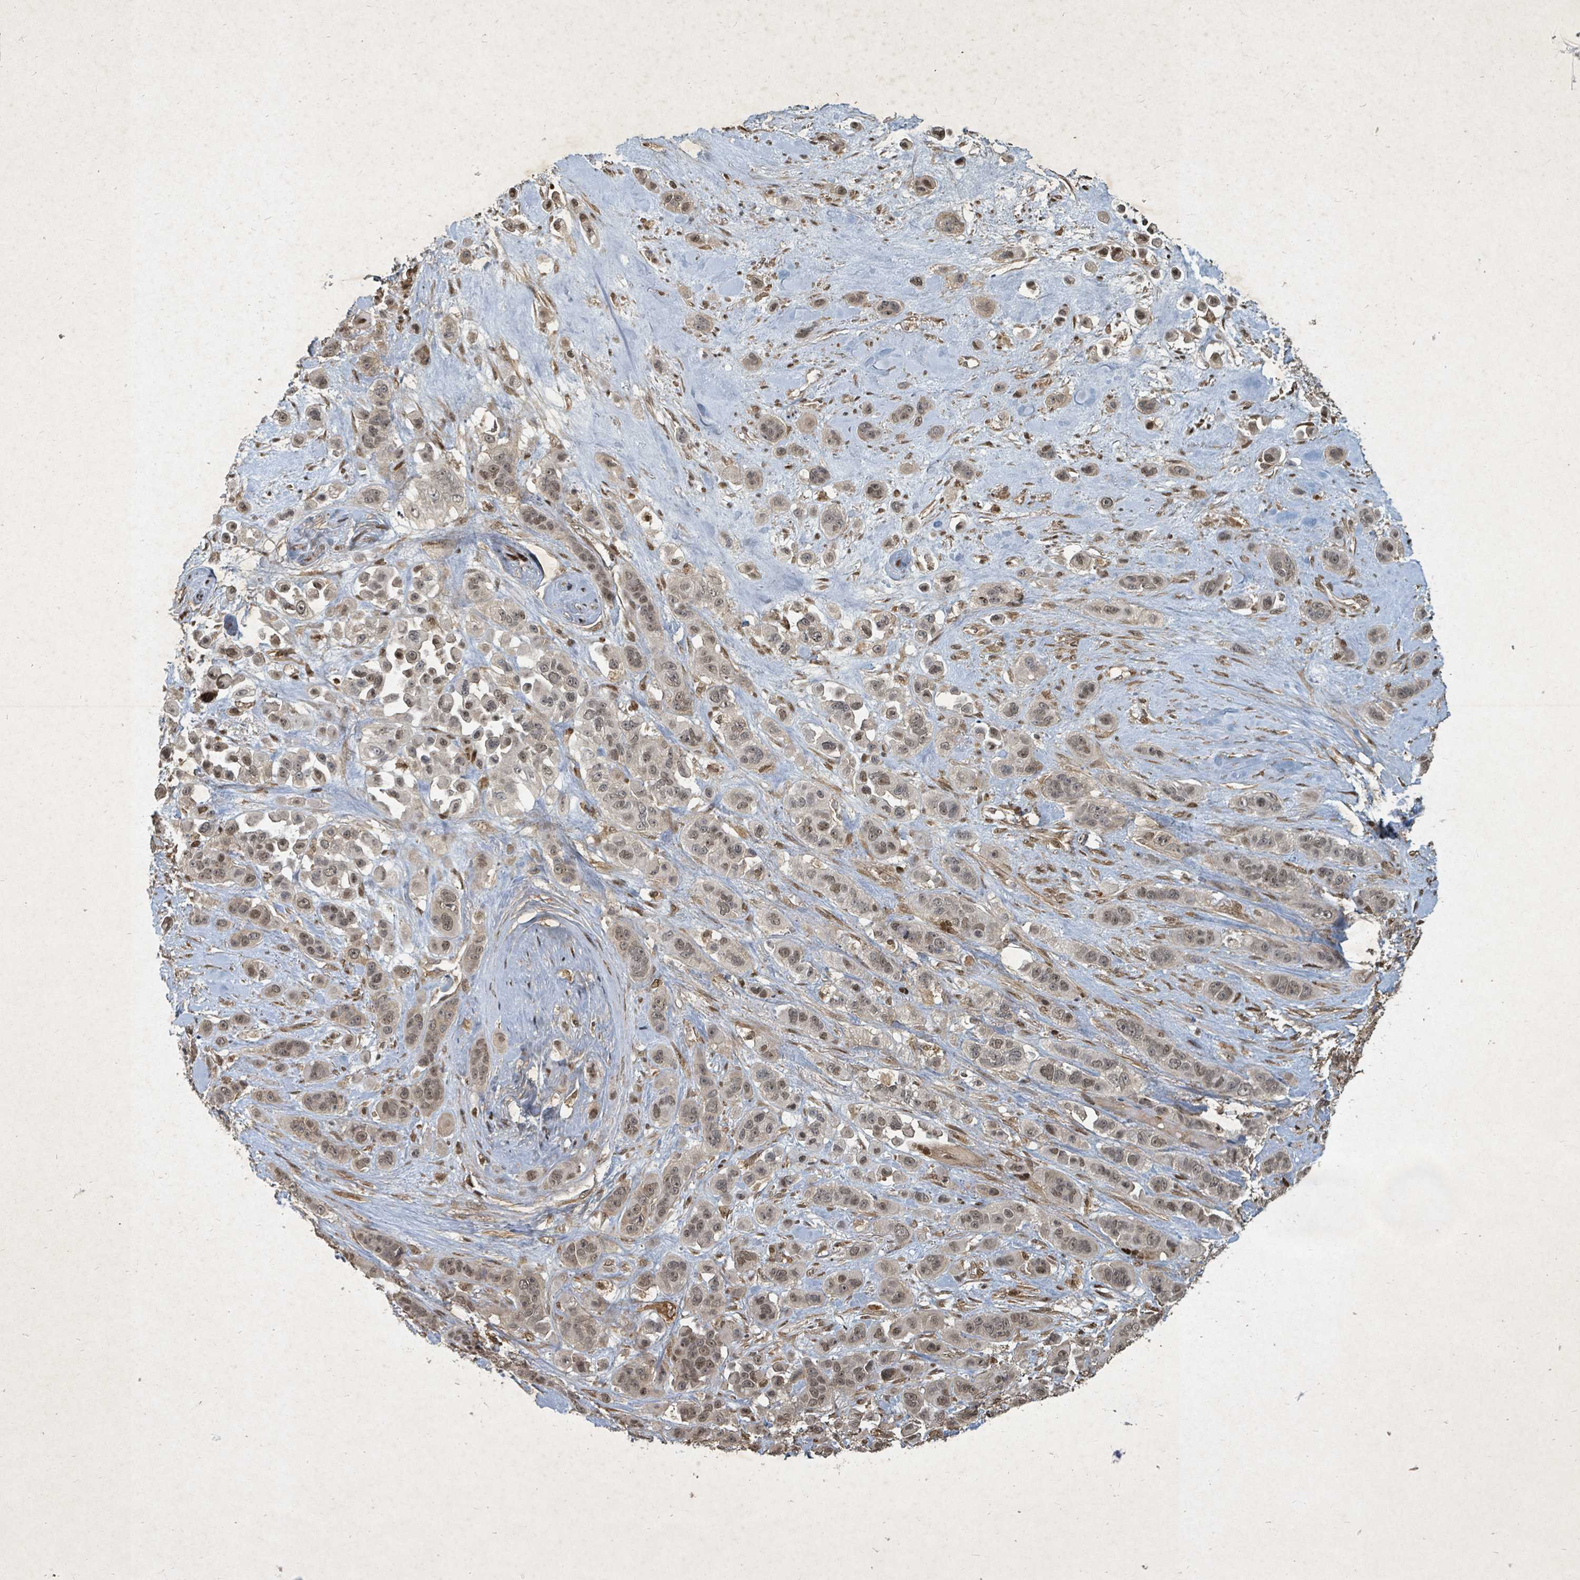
{"staining": {"intensity": "moderate", "quantity": ">75%", "location": "nuclear"}, "tissue": "skin cancer", "cell_type": "Tumor cells", "image_type": "cancer", "snomed": [{"axis": "morphology", "description": "Squamous cell carcinoma, NOS"}, {"axis": "topography", "description": "Skin"}], "caption": "DAB (3,3'-diaminobenzidine) immunohistochemical staining of human skin cancer exhibits moderate nuclear protein expression in approximately >75% of tumor cells. The protein is shown in brown color, while the nuclei are stained blue.", "gene": "KDM4E", "patient": {"sex": "male", "age": 67}}